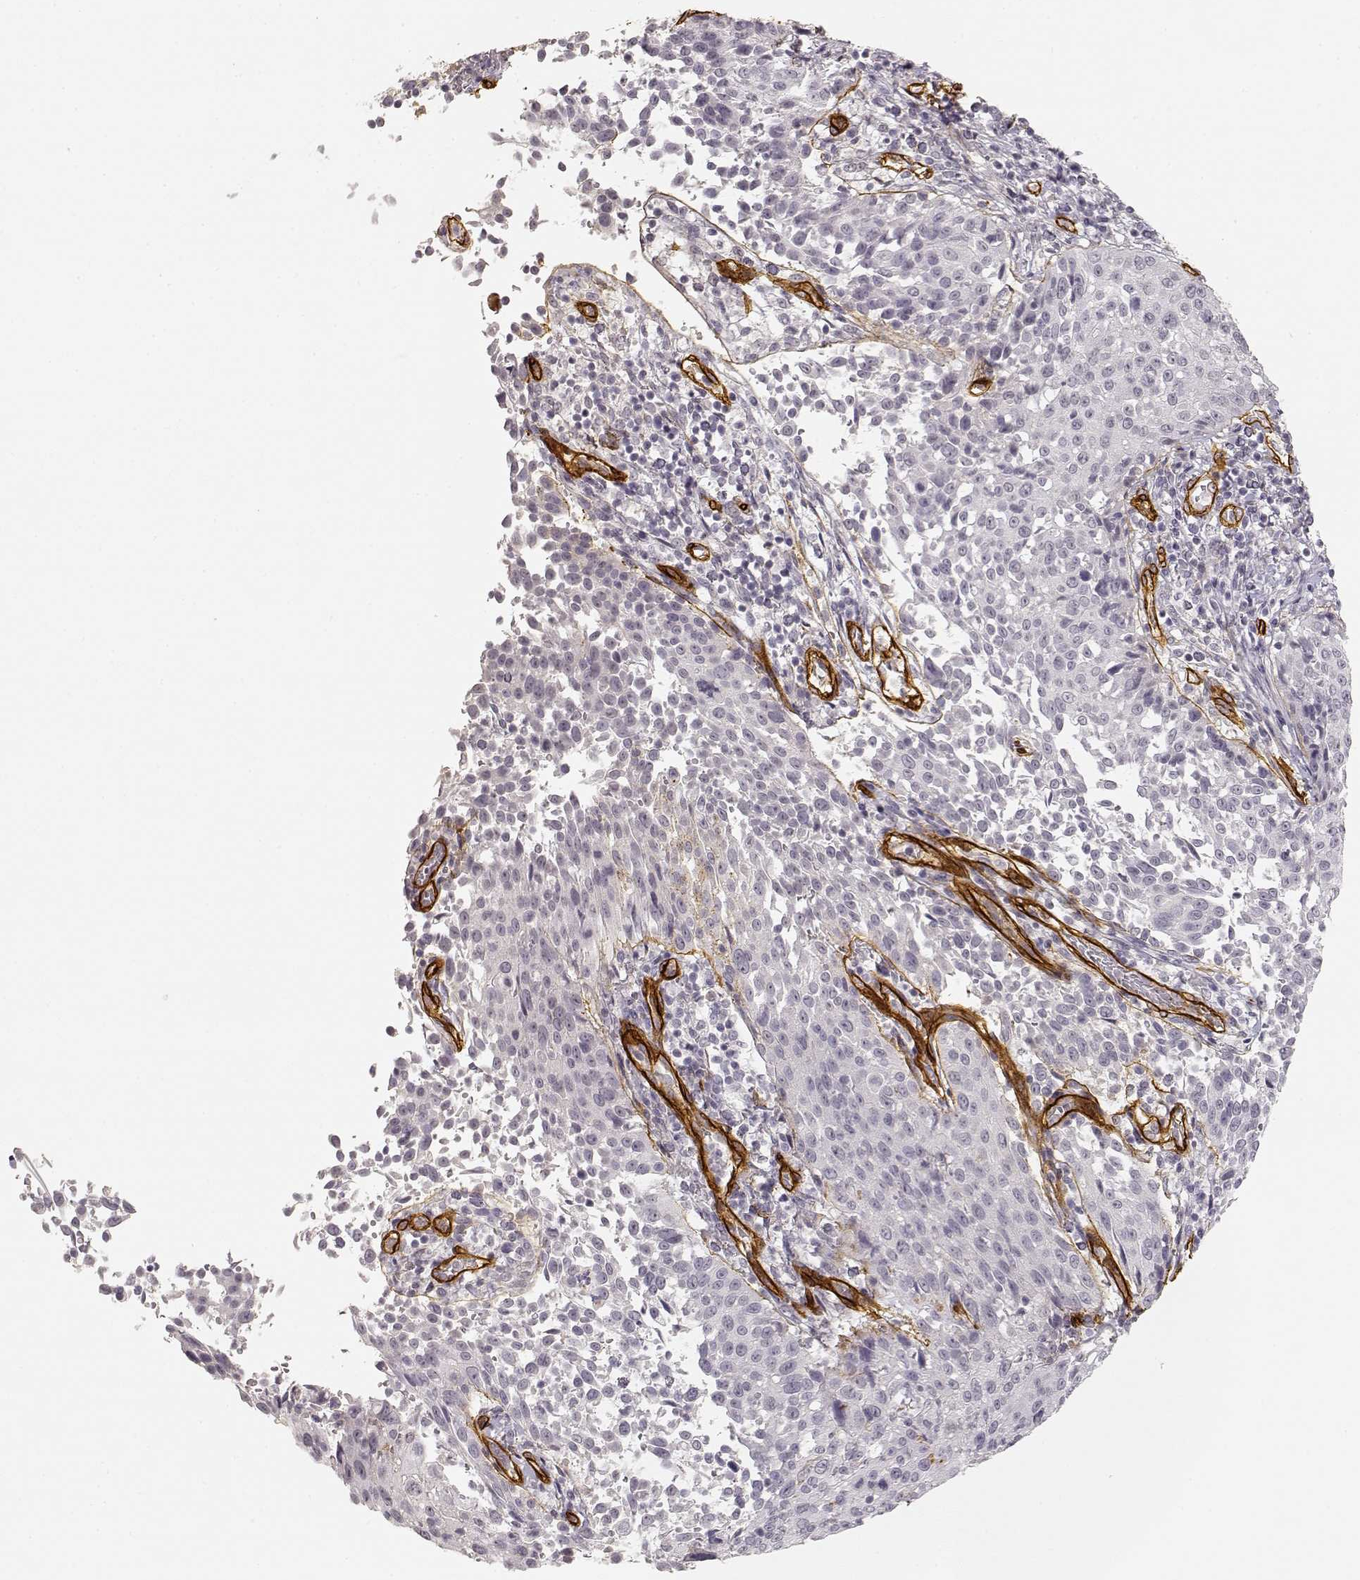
{"staining": {"intensity": "negative", "quantity": "none", "location": "none"}, "tissue": "cervical cancer", "cell_type": "Tumor cells", "image_type": "cancer", "snomed": [{"axis": "morphology", "description": "Squamous cell carcinoma, NOS"}, {"axis": "topography", "description": "Cervix"}], "caption": "DAB (3,3'-diaminobenzidine) immunohistochemical staining of squamous cell carcinoma (cervical) reveals no significant positivity in tumor cells.", "gene": "LAMA4", "patient": {"sex": "female", "age": 26}}